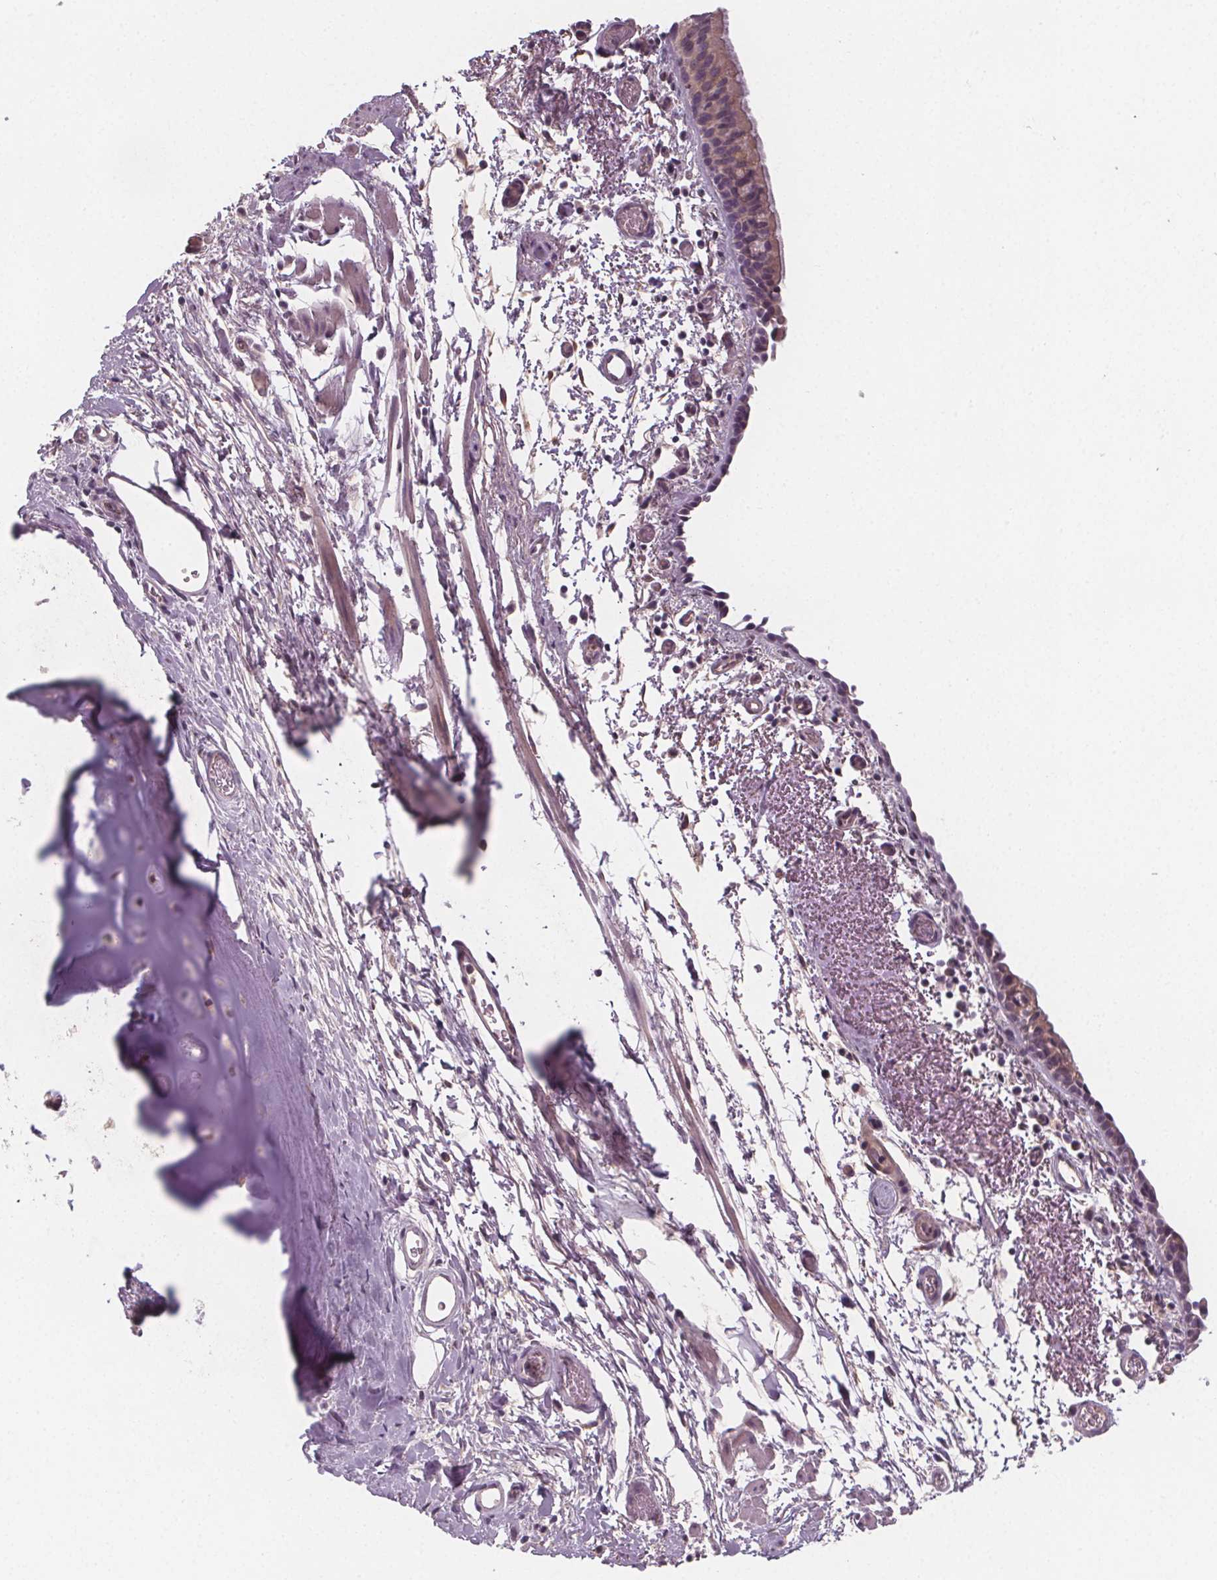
{"staining": {"intensity": "weak", "quantity": "25%-75%", "location": "cytoplasmic/membranous"}, "tissue": "bronchus", "cell_type": "Respiratory epithelial cells", "image_type": "normal", "snomed": [{"axis": "morphology", "description": "Normal tissue, NOS"}, {"axis": "morphology", "description": "Adenocarcinoma, NOS"}, {"axis": "topography", "description": "Bronchus"}], "caption": "The immunohistochemical stain shows weak cytoplasmic/membranous expression in respiratory epithelial cells of benign bronchus.", "gene": "VNN1", "patient": {"sex": "male", "age": 68}}